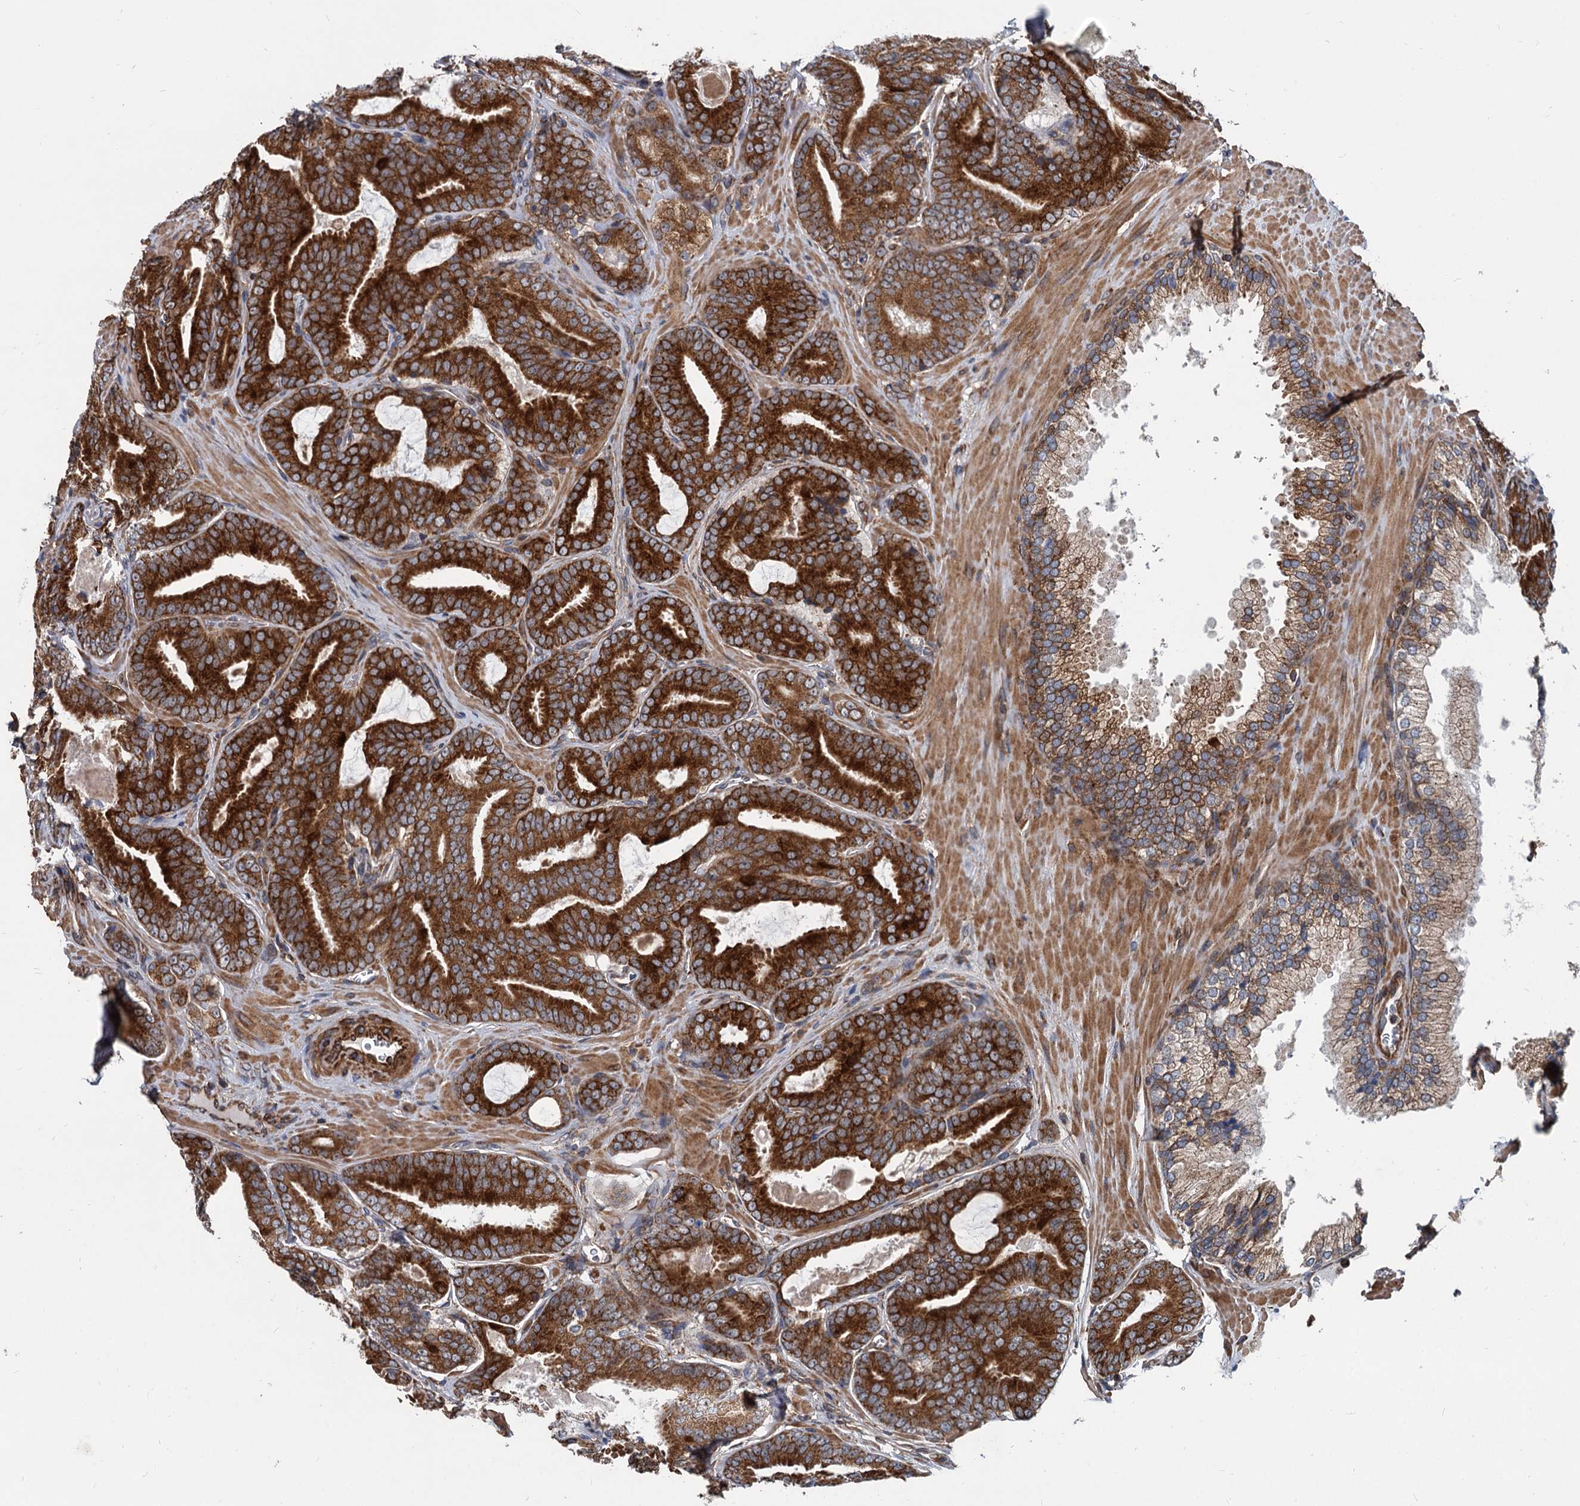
{"staining": {"intensity": "strong", "quantity": ">75%", "location": "cytoplasmic/membranous"}, "tissue": "prostate cancer", "cell_type": "Tumor cells", "image_type": "cancer", "snomed": [{"axis": "morphology", "description": "Adenocarcinoma, High grade"}, {"axis": "topography", "description": "Prostate"}], "caption": "This is an image of immunohistochemistry (IHC) staining of prostate high-grade adenocarcinoma, which shows strong positivity in the cytoplasmic/membranous of tumor cells.", "gene": "STIM1", "patient": {"sex": "male", "age": 66}}